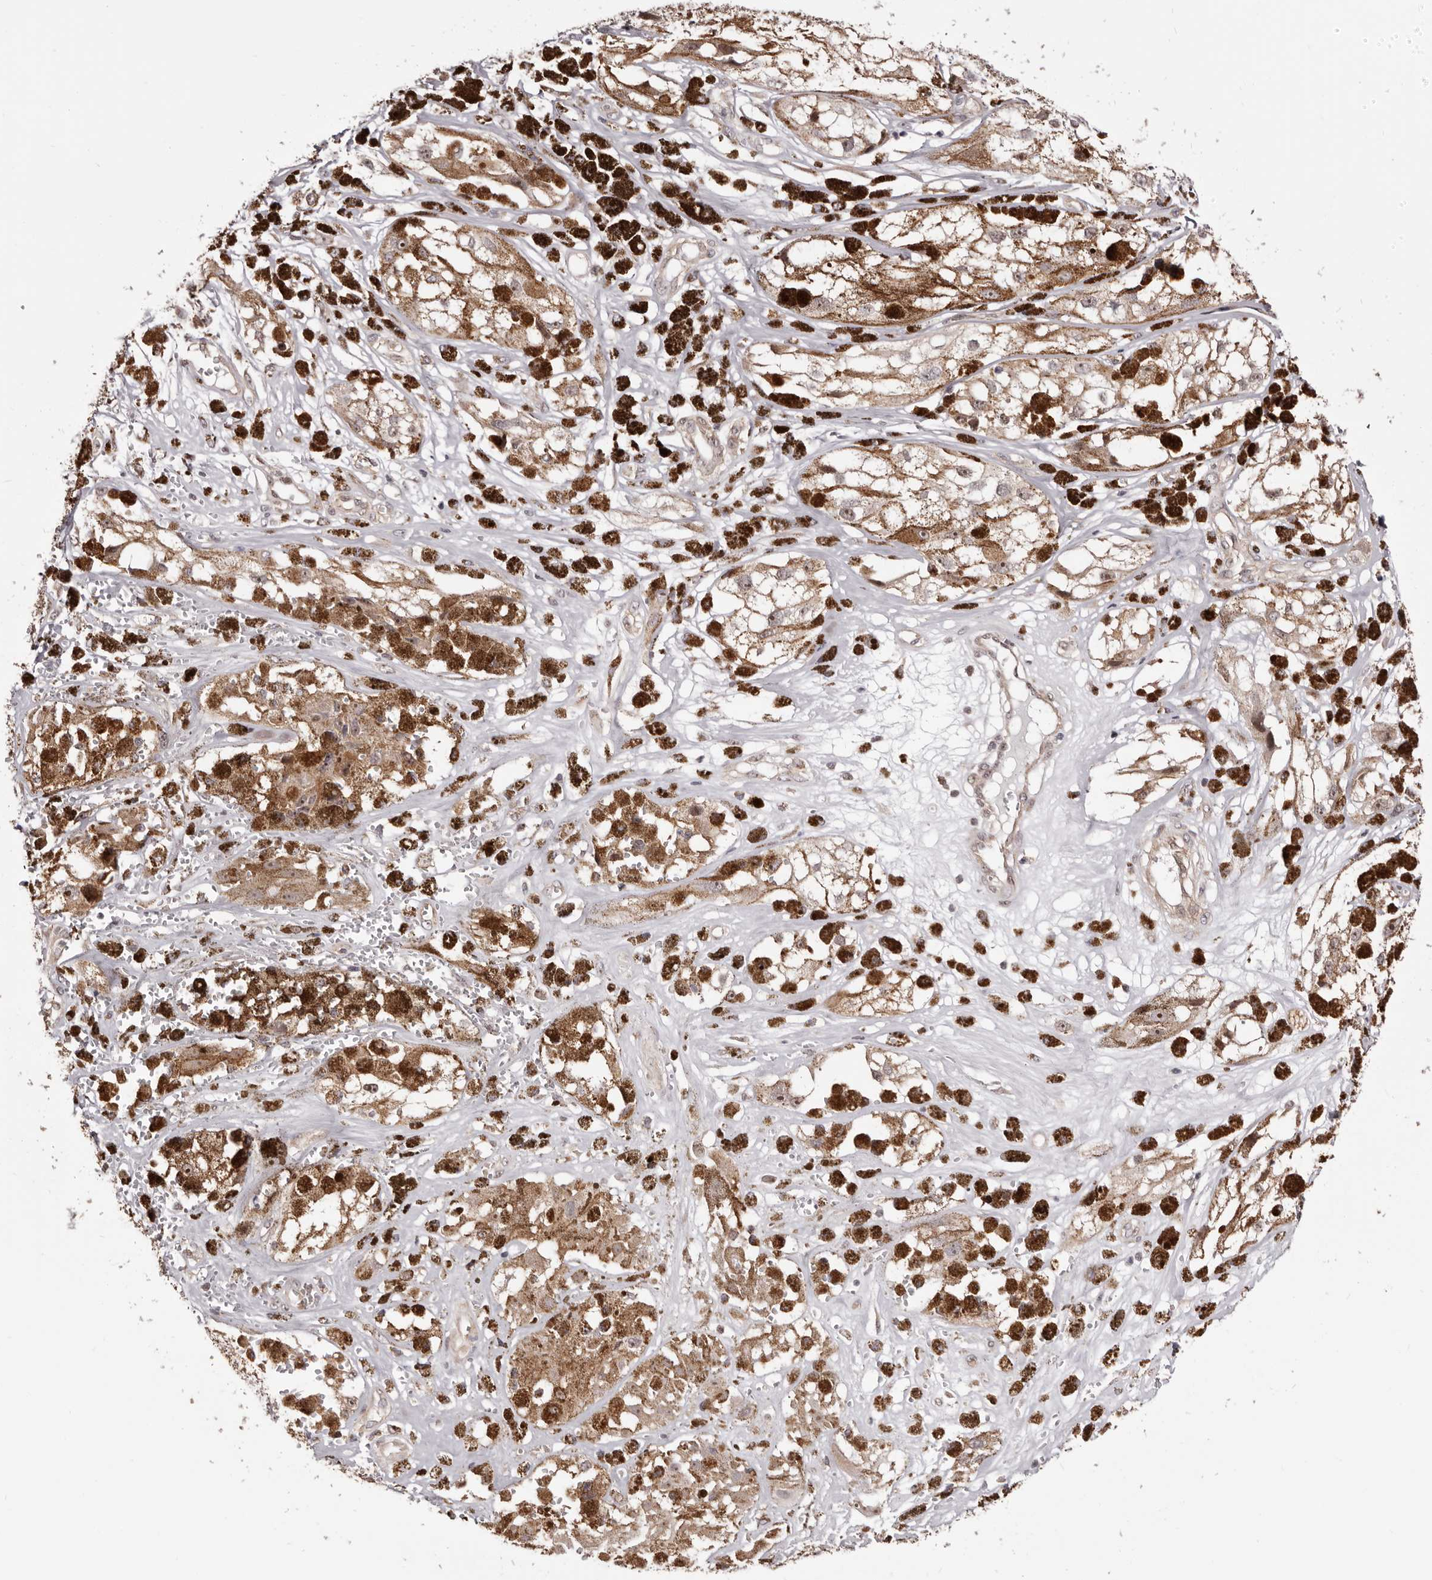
{"staining": {"intensity": "moderate", "quantity": ">75%", "location": "cytoplasmic/membranous"}, "tissue": "melanoma", "cell_type": "Tumor cells", "image_type": "cancer", "snomed": [{"axis": "morphology", "description": "Malignant melanoma, NOS"}, {"axis": "topography", "description": "Skin"}], "caption": "Tumor cells demonstrate moderate cytoplasmic/membranous staining in about >75% of cells in melanoma.", "gene": "NOL12", "patient": {"sex": "male", "age": 88}}